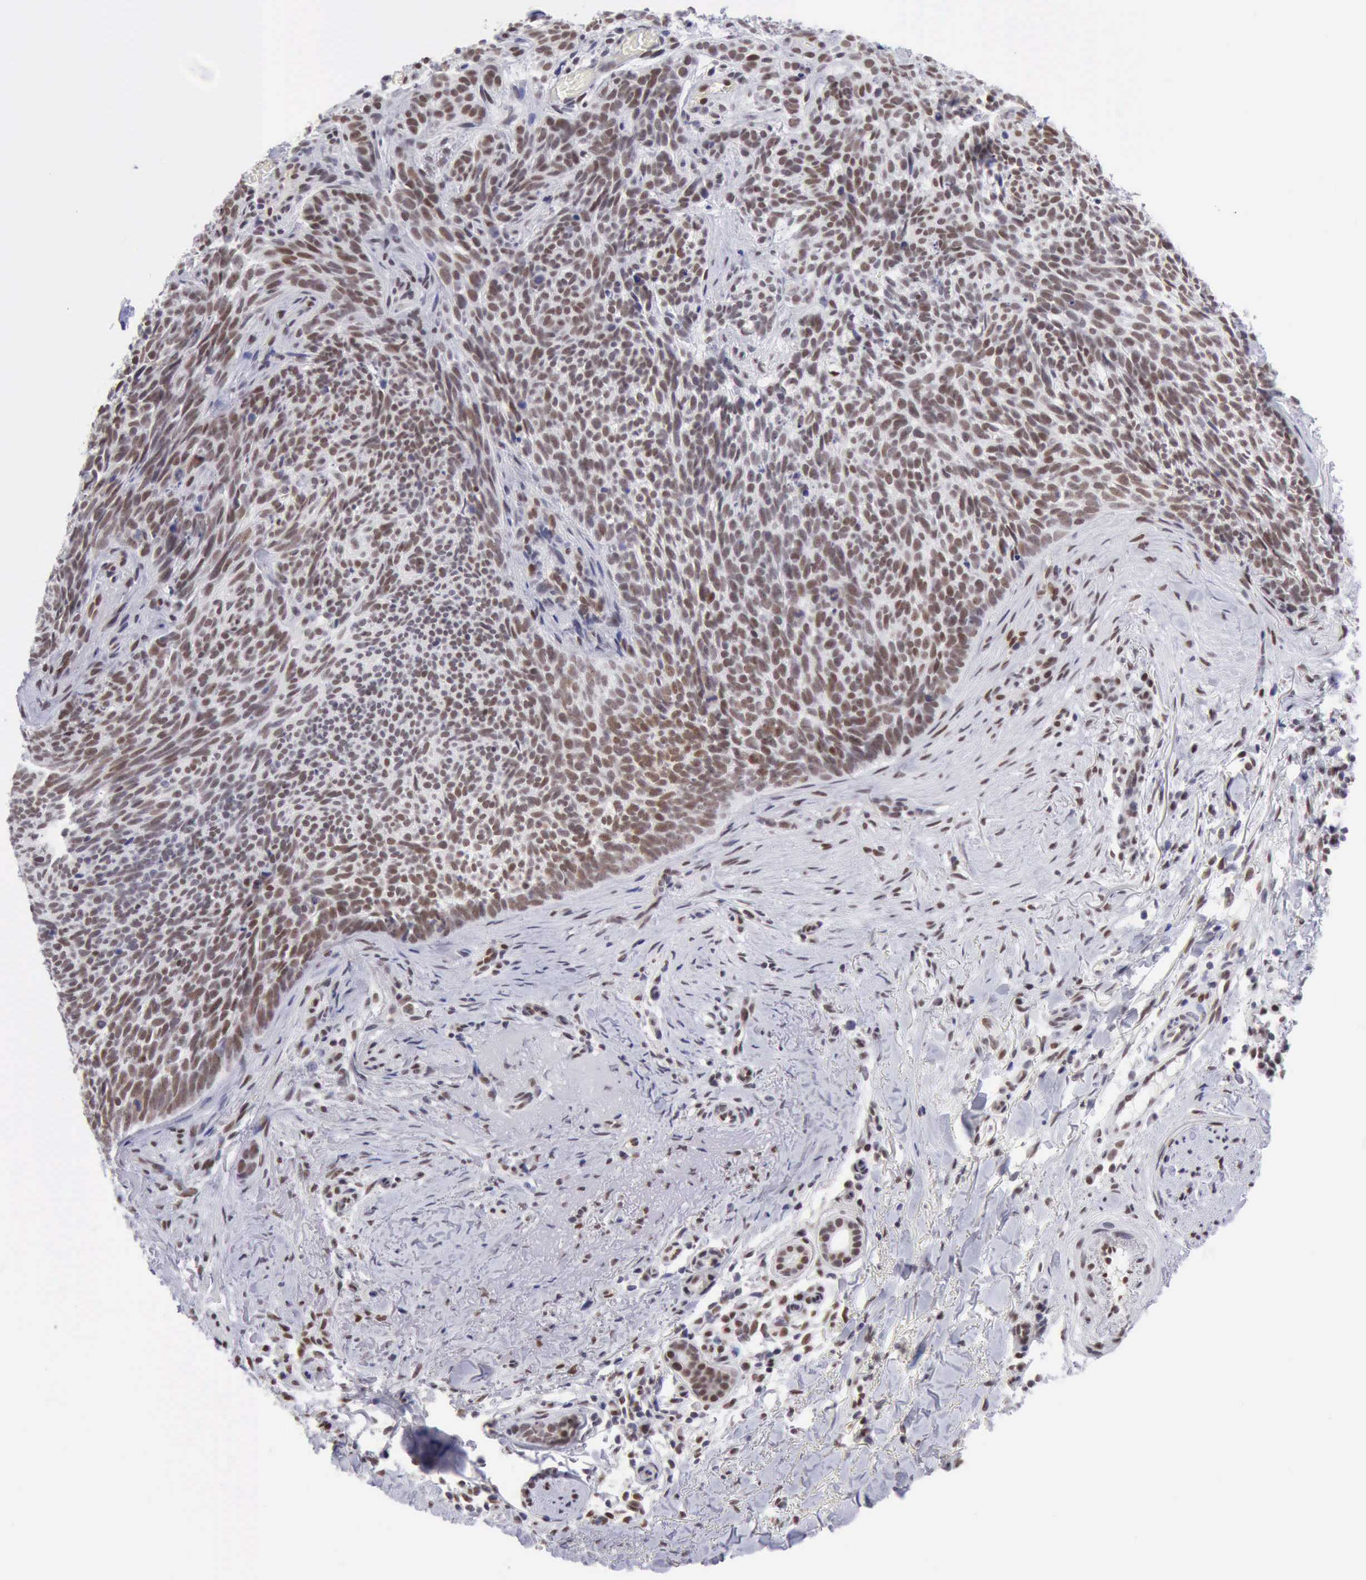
{"staining": {"intensity": "moderate", "quantity": ">75%", "location": "nuclear"}, "tissue": "skin cancer", "cell_type": "Tumor cells", "image_type": "cancer", "snomed": [{"axis": "morphology", "description": "Basal cell carcinoma"}, {"axis": "topography", "description": "Skin"}], "caption": "This histopathology image demonstrates IHC staining of skin cancer (basal cell carcinoma), with medium moderate nuclear positivity in about >75% of tumor cells.", "gene": "ERCC4", "patient": {"sex": "female", "age": 81}}